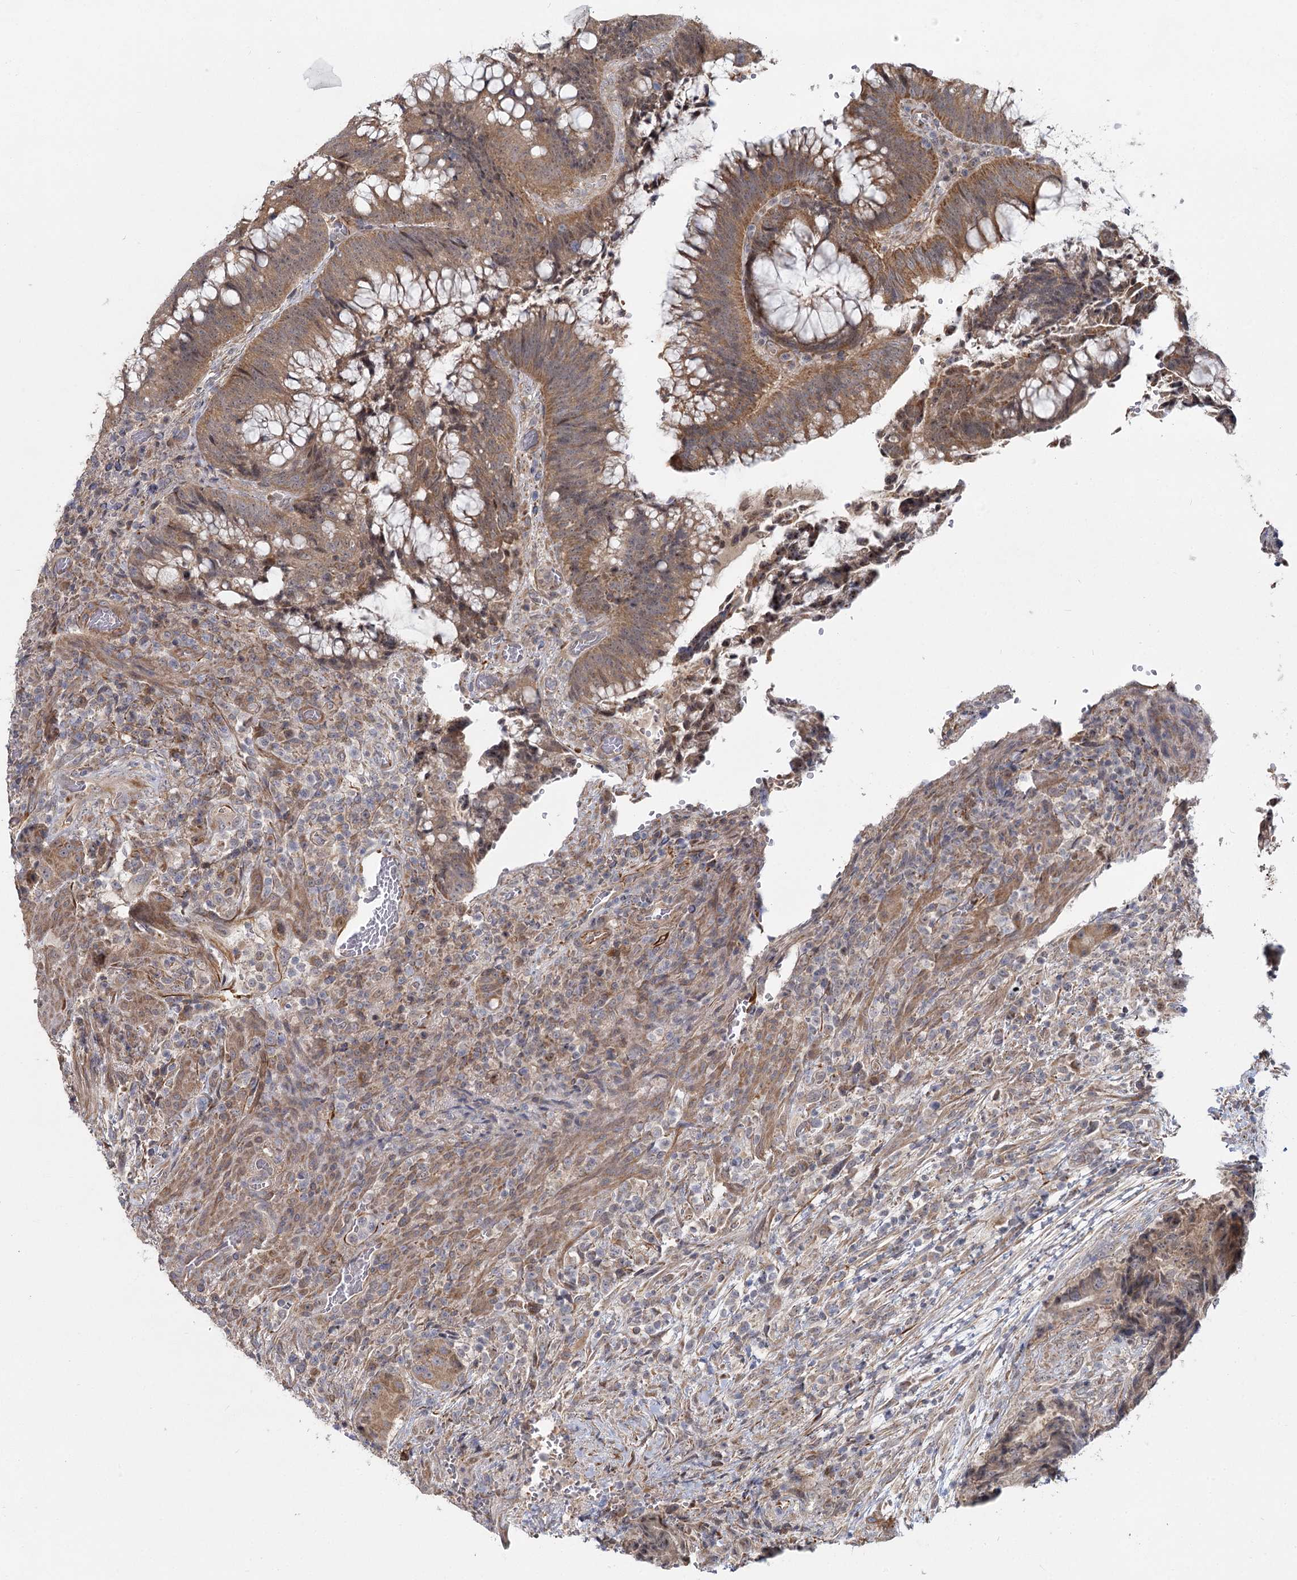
{"staining": {"intensity": "moderate", "quantity": ">75%", "location": "cytoplasmic/membranous"}, "tissue": "colorectal cancer", "cell_type": "Tumor cells", "image_type": "cancer", "snomed": [{"axis": "morphology", "description": "Adenocarcinoma, NOS"}, {"axis": "topography", "description": "Rectum"}], "caption": "Immunohistochemical staining of adenocarcinoma (colorectal) displays moderate cytoplasmic/membranous protein staining in approximately >75% of tumor cells.", "gene": "TBC1D9B", "patient": {"sex": "male", "age": 69}}